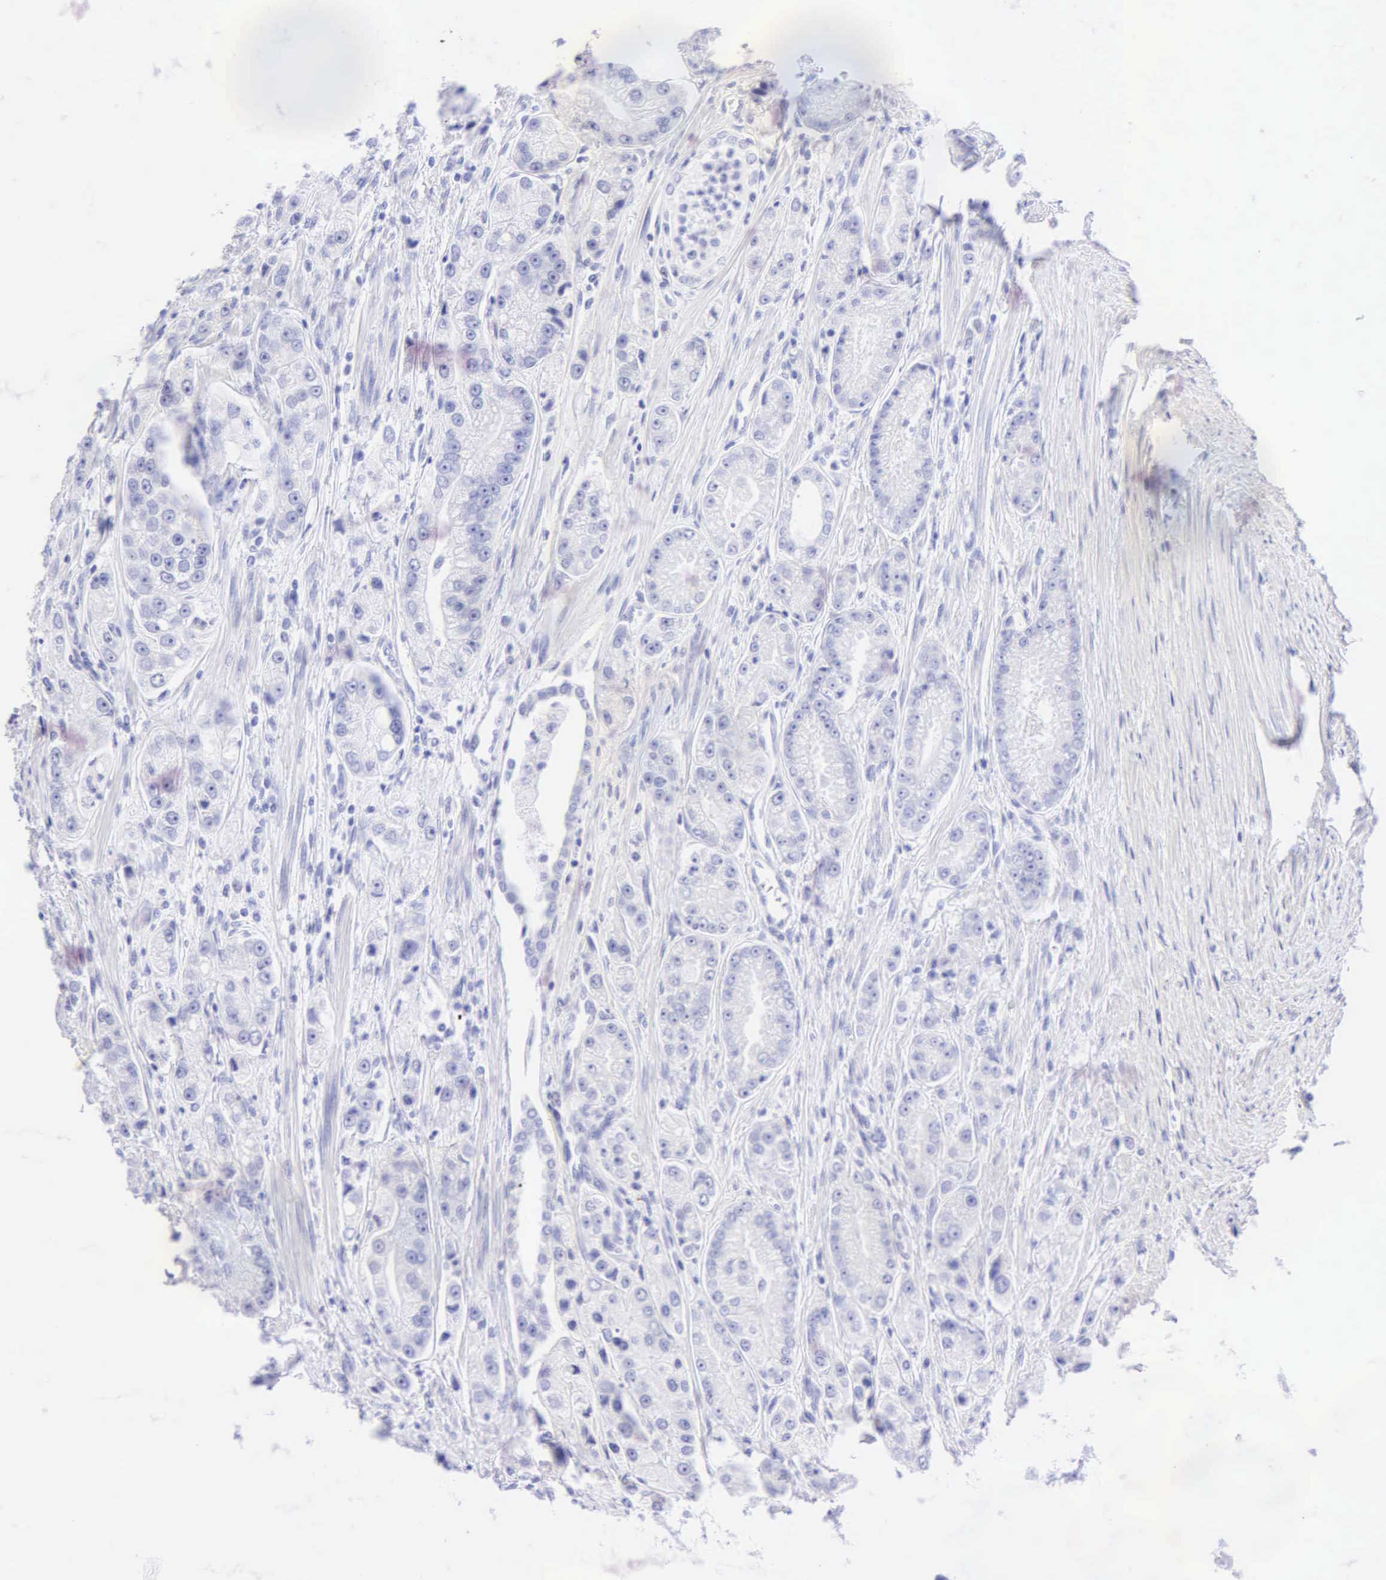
{"staining": {"intensity": "negative", "quantity": "none", "location": "none"}, "tissue": "prostate cancer", "cell_type": "Tumor cells", "image_type": "cancer", "snomed": [{"axis": "morphology", "description": "Adenocarcinoma, Medium grade"}, {"axis": "topography", "description": "Prostate"}], "caption": "Immunohistochemistry (IHC) of human medium-grade adenocarcinoma (prostate) displays no staining in tumor cells.", "gene": "KRT20", "patient": {"sex": "male", "age": 72}}